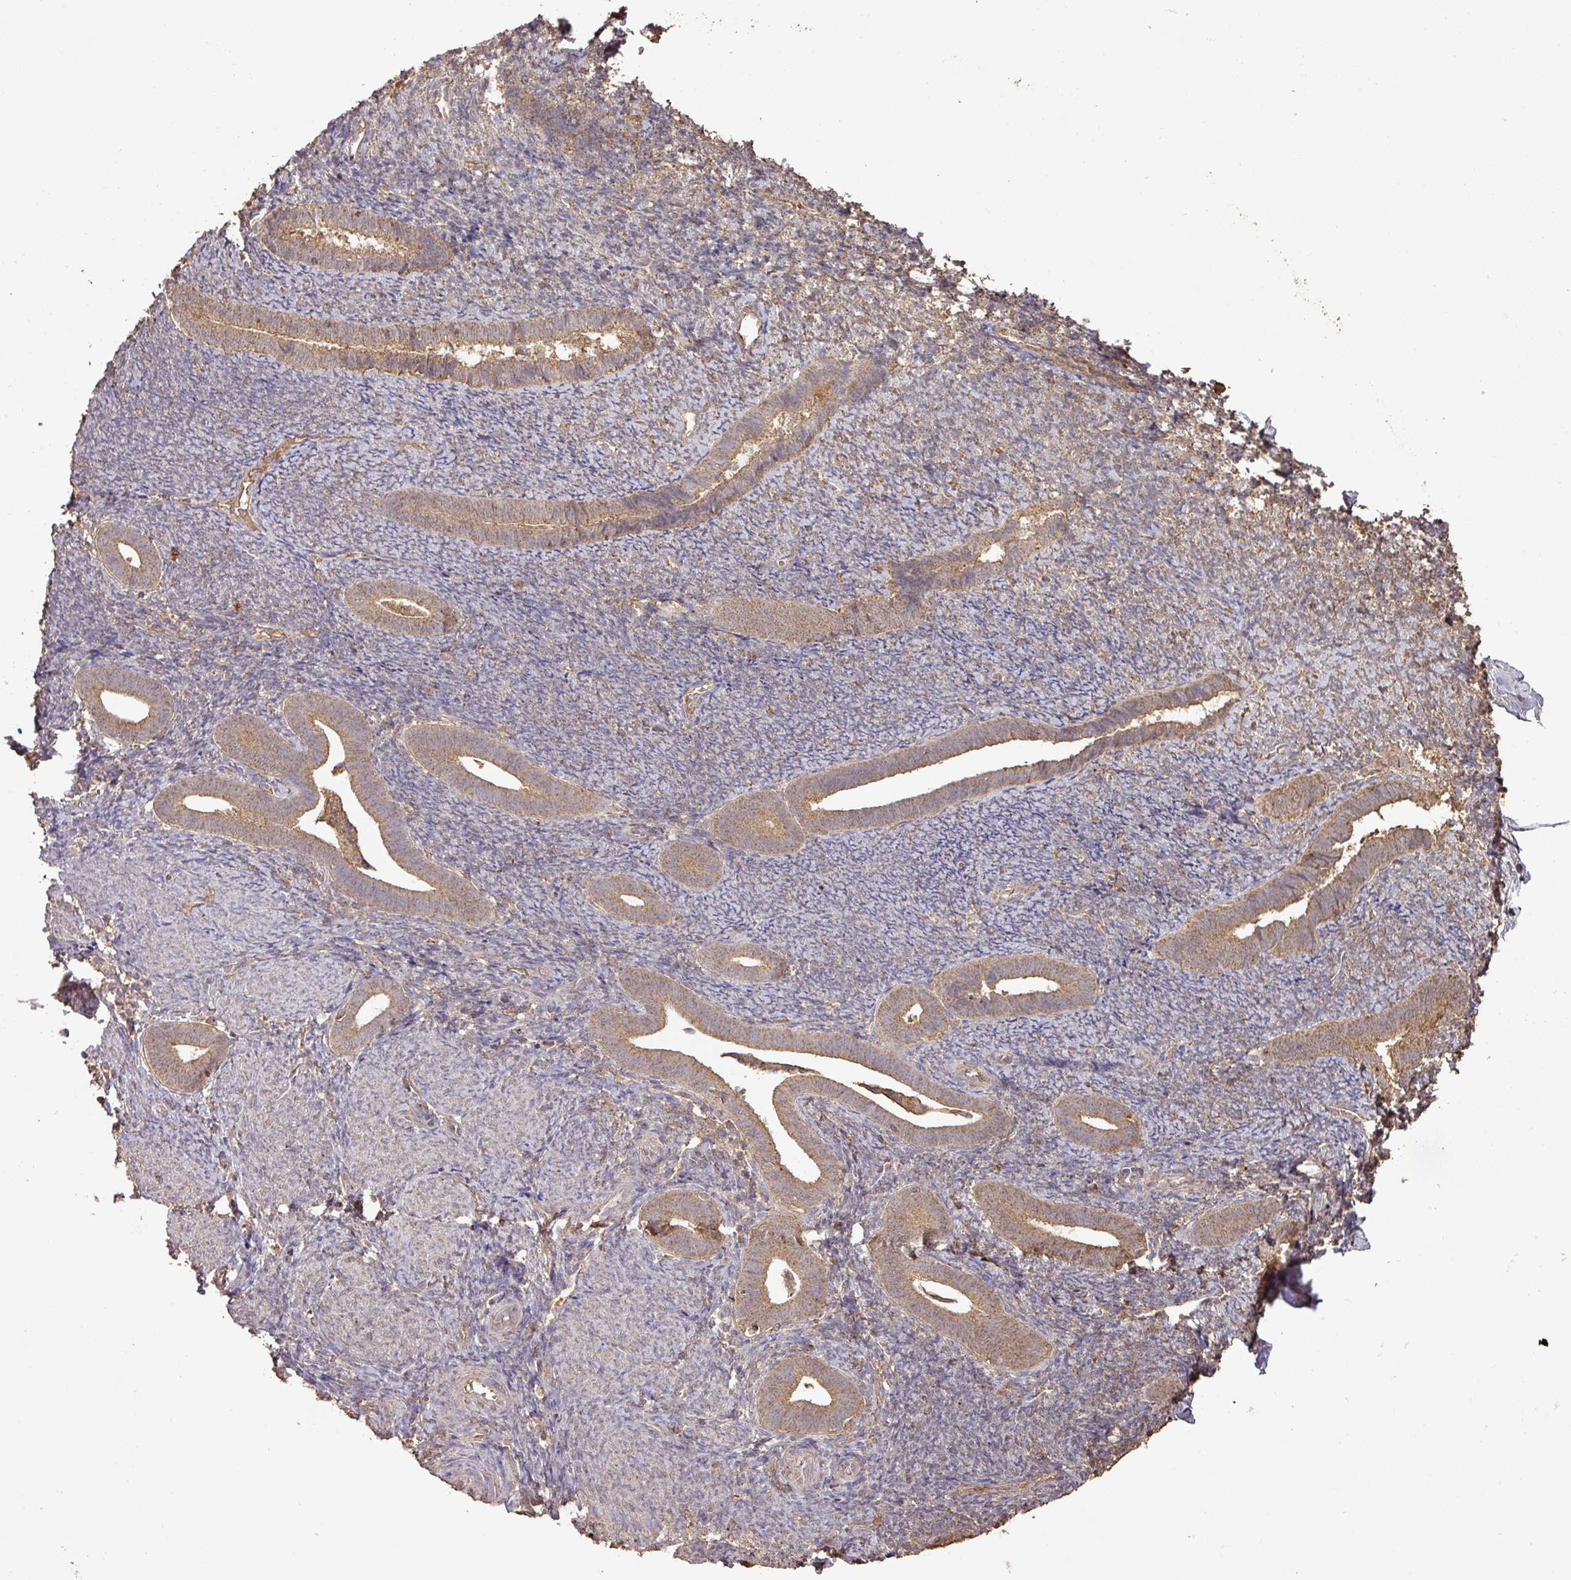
{"staining": {"intensity": "weak", "quantity": "25%-75%", "location": "cytoplasmic/membranous"}, "tissue": "endometrium", "cell_type": "Cells in endometrial stroma", "image_type": "normal", "snomed": [{"axis": "morphology", "description": "Normal tissue, NOS"}, {"axis": "topography", "description": "Endometrium"}], "caption": "DAB (3,3'-diaminobenzidine) immunohistochemical staining of unremarkable endometrium exhibits weak cytoplasmic/membranous protein expression in about 25%-75% of cells in endometrial stroma.", "gene": "ATAT1", "patient": {"sex": "female", "age": 39}}